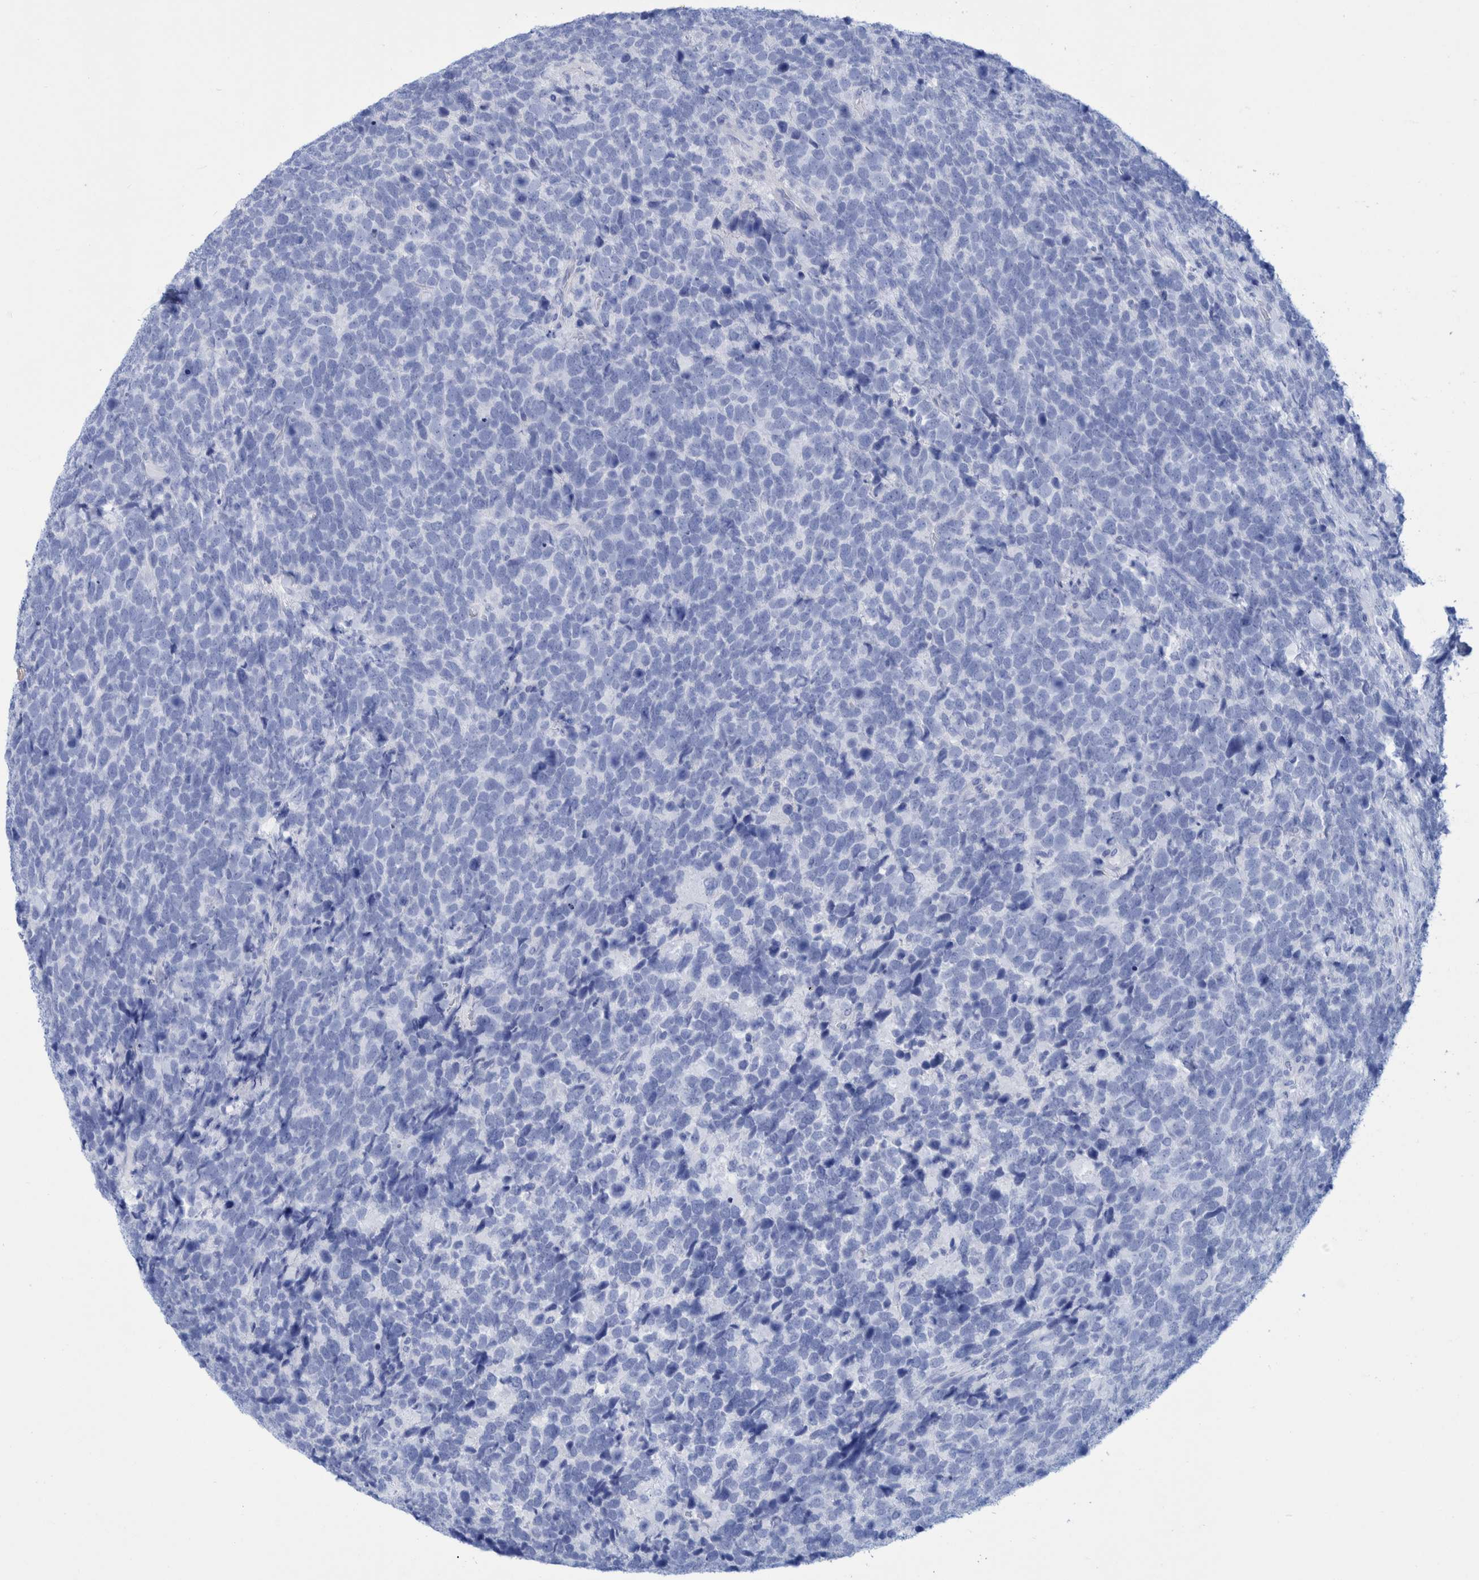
{"staining": {"intensity": "negative", "quantity": "none", "location": "none"}, "tissue": "urothelial cancer", "cell_type": "Tumor cells", "image_type": "cancer", "snomed": [{"axis": "morphology", "description": "Urothelial carcinoma, High grade"}, {"axis": "topography", "description": "Urinary bladder"}], "caption": "Immunohistochemistry (IHC) micrograph of neoplastic tissue: urothelial cancer stained with DAB displays no significant protein positivity in tumor cells.", "gene": "PERP", "patient": {"sex": "female", "age": 82}}